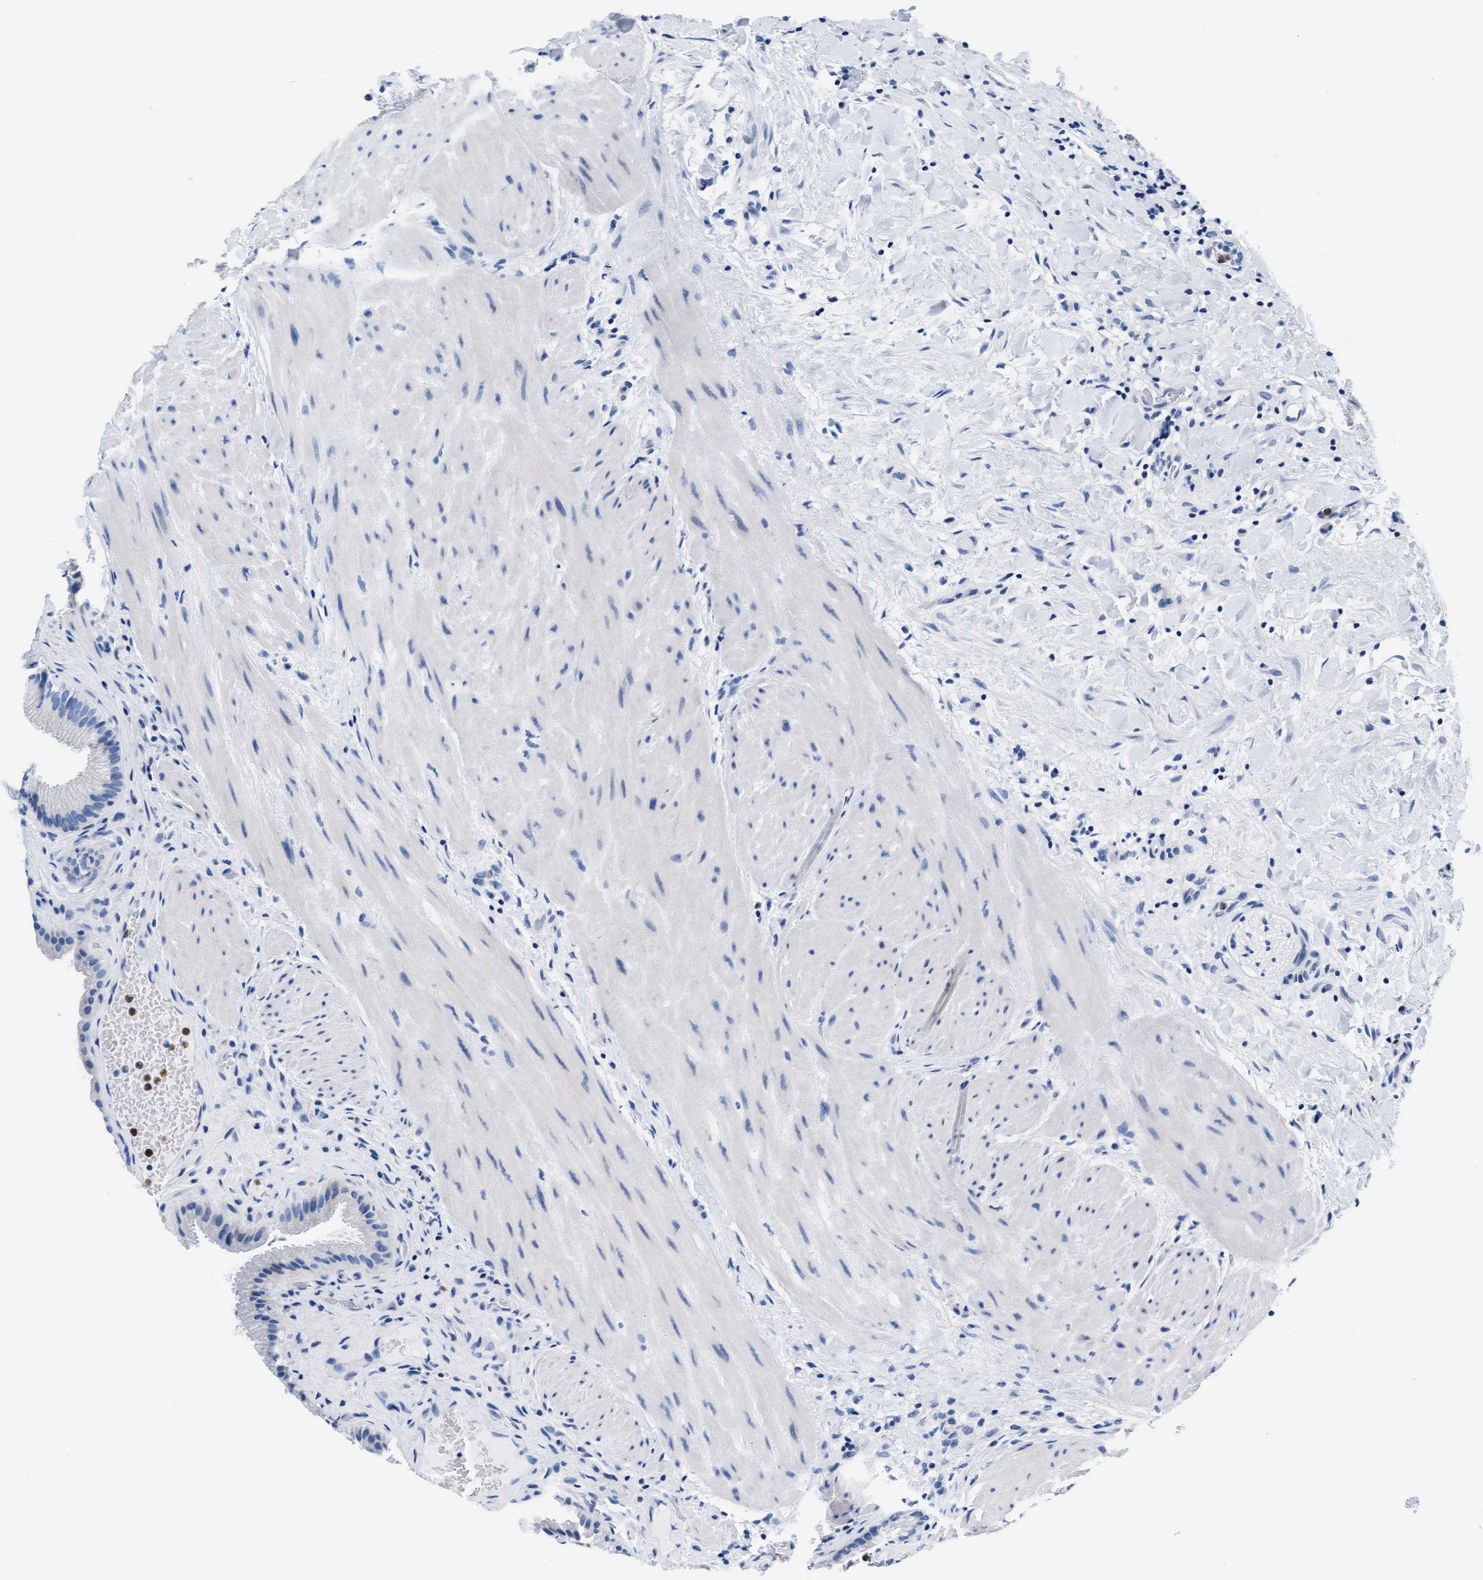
{"staining": {"intensity": "negative", "quantity": "none", "location": "none"}, "tissue": "gallbladder", "cell_type": "Glandular cells", "image_type": "normal", "snomed": [{"axis": "morphology", "description": "Normal tissue, NOS"}, {"axis": "topography", "description": "Gallbladder"}], "caption": "Gallbladder was stained to show a protein in brown. There is no significant positivity in glandular cells. (DAB IHC, high magnification).", "gene": "MMP8", "patient": {"sex": "male", "age": 49}}